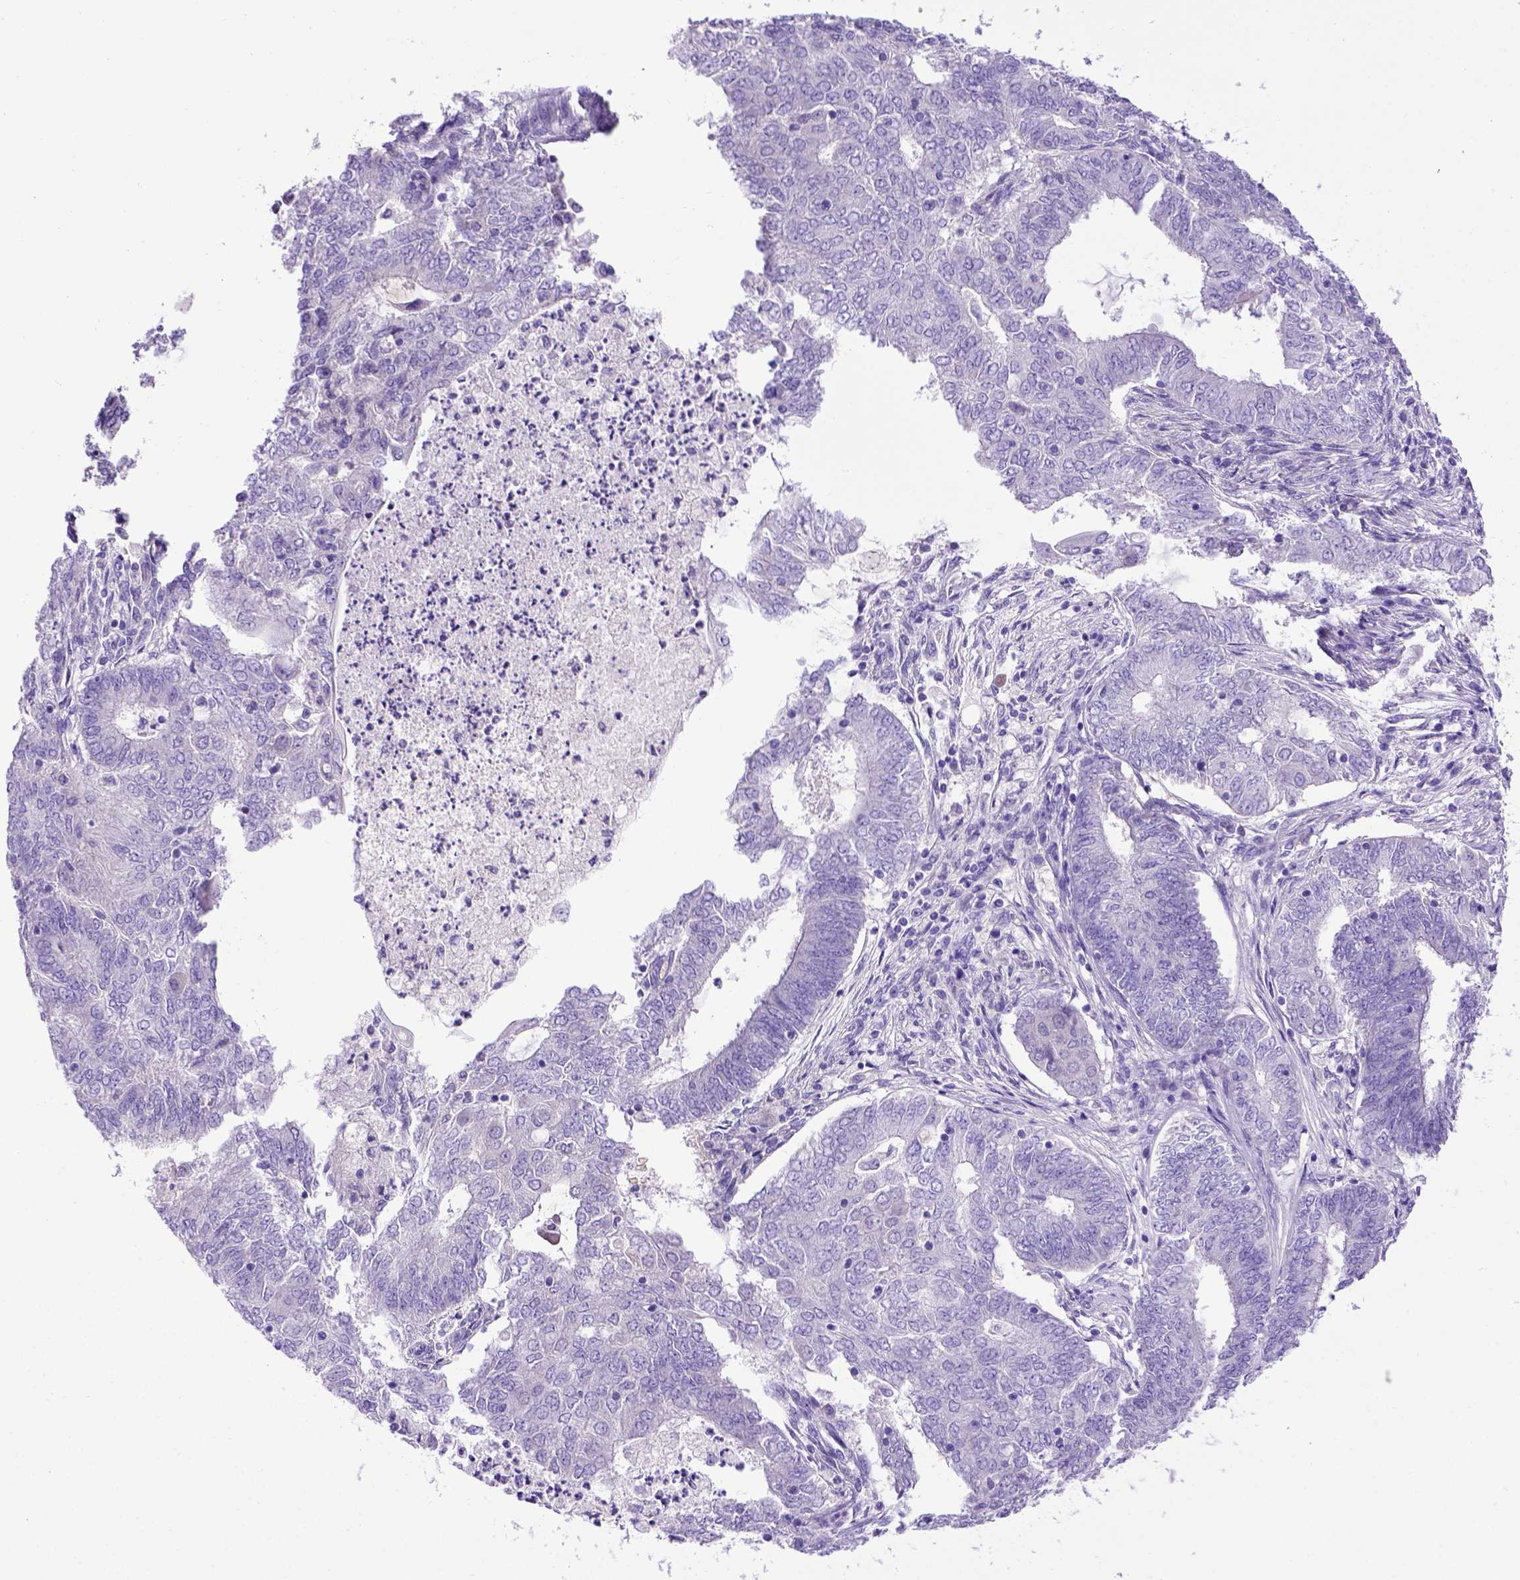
{"staining": {"intensity": "negative", "quantity": "none", "location": "none"}, "tissue": "endometrial cancer", "cell_type": "Tumor cells", "image_type": "cancer", "snomed": [{"axis": "morphology", "description": "Adenocarcinoma, NOS"}, {"axis": "topography", "description": "Endometrium"}], "caption": "High magnification brightfield microscopy of endometrial adenocarcinoma stained with DAB (brown) and counterstained with hematoxylin (blue): tumor cells show no significant positivity.", "gene": "ADAM12", "patient": {"sex": "female", "age": 62}}